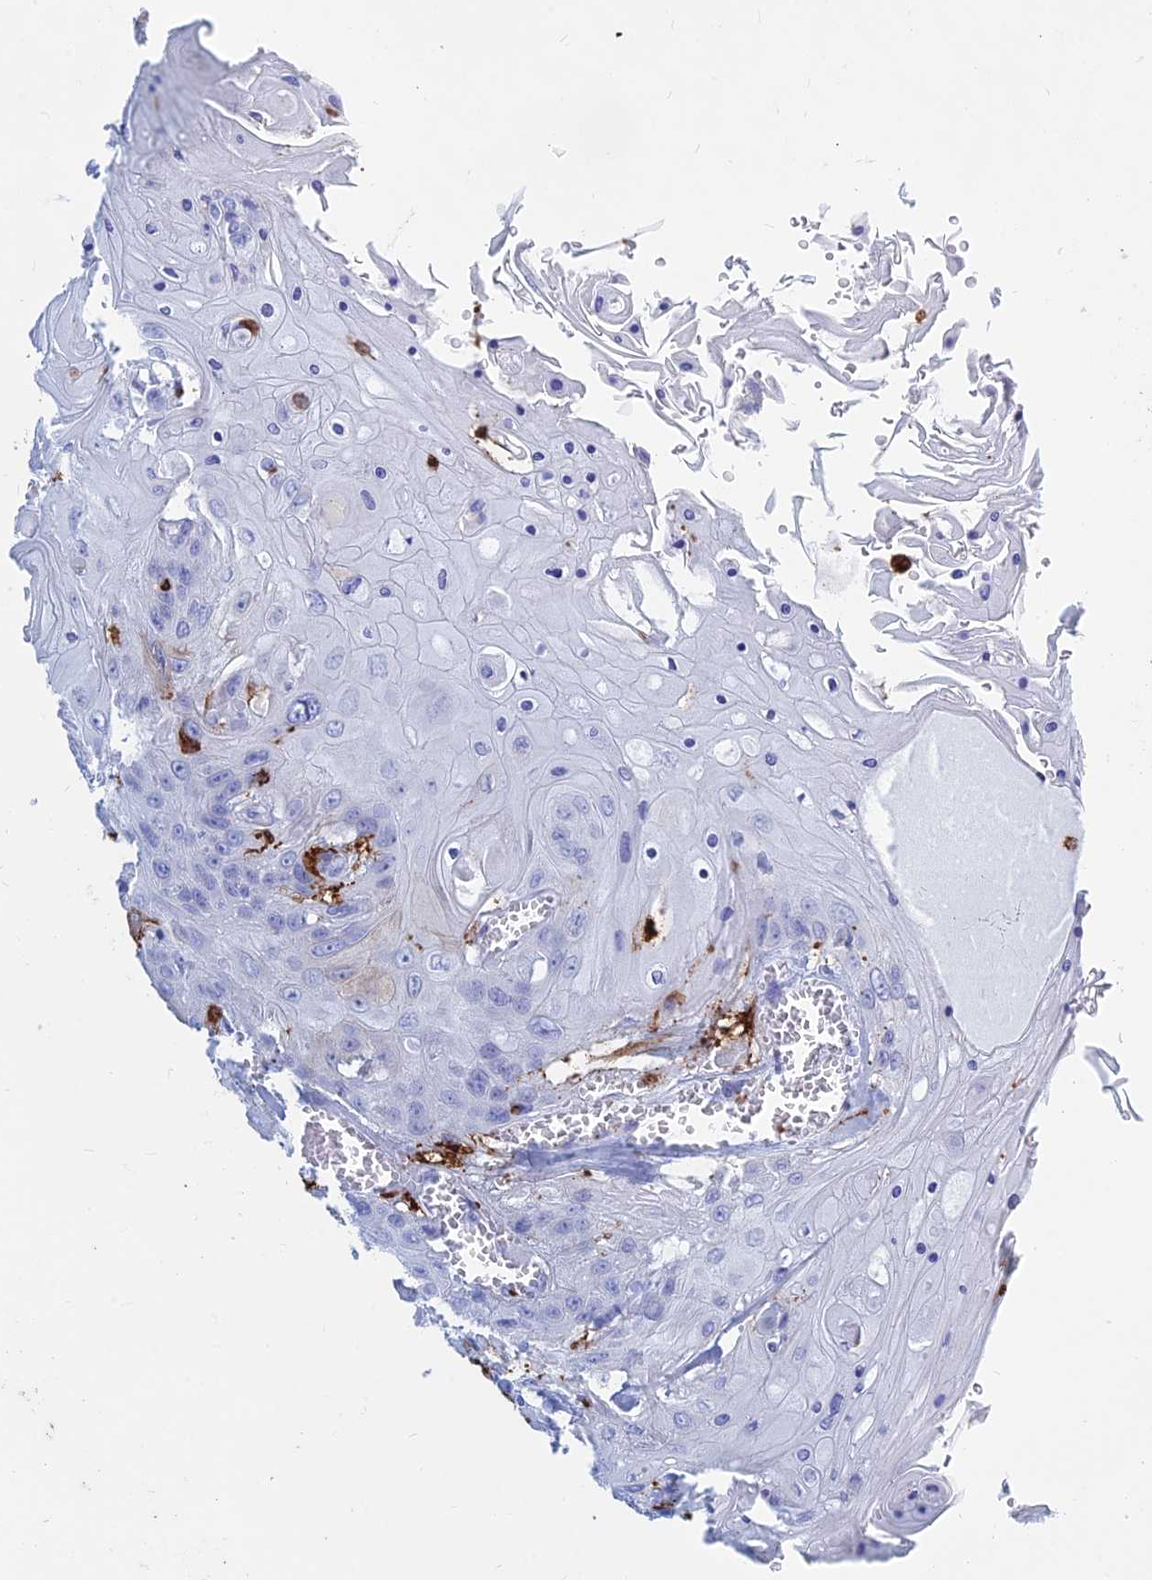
{"staining": {"intensity": "negative", "quantity": "none", "location": "none"}, "tissue": "head and neck cancer", "cell_type": "Tumor cells", "image_type": "cancer", "snomed": [{"axis": "morphology", "description": "Squamous cell carcinoma, NOS"}, {"axis": "topography", "description": "Head-Neck"}], "caption": "Photomicrograph shows no significant protein positivity in tumor cells of head and neck cancer.", "gene": "HLA-DRB1", "patient": {"sex": "female", "age": 43}}